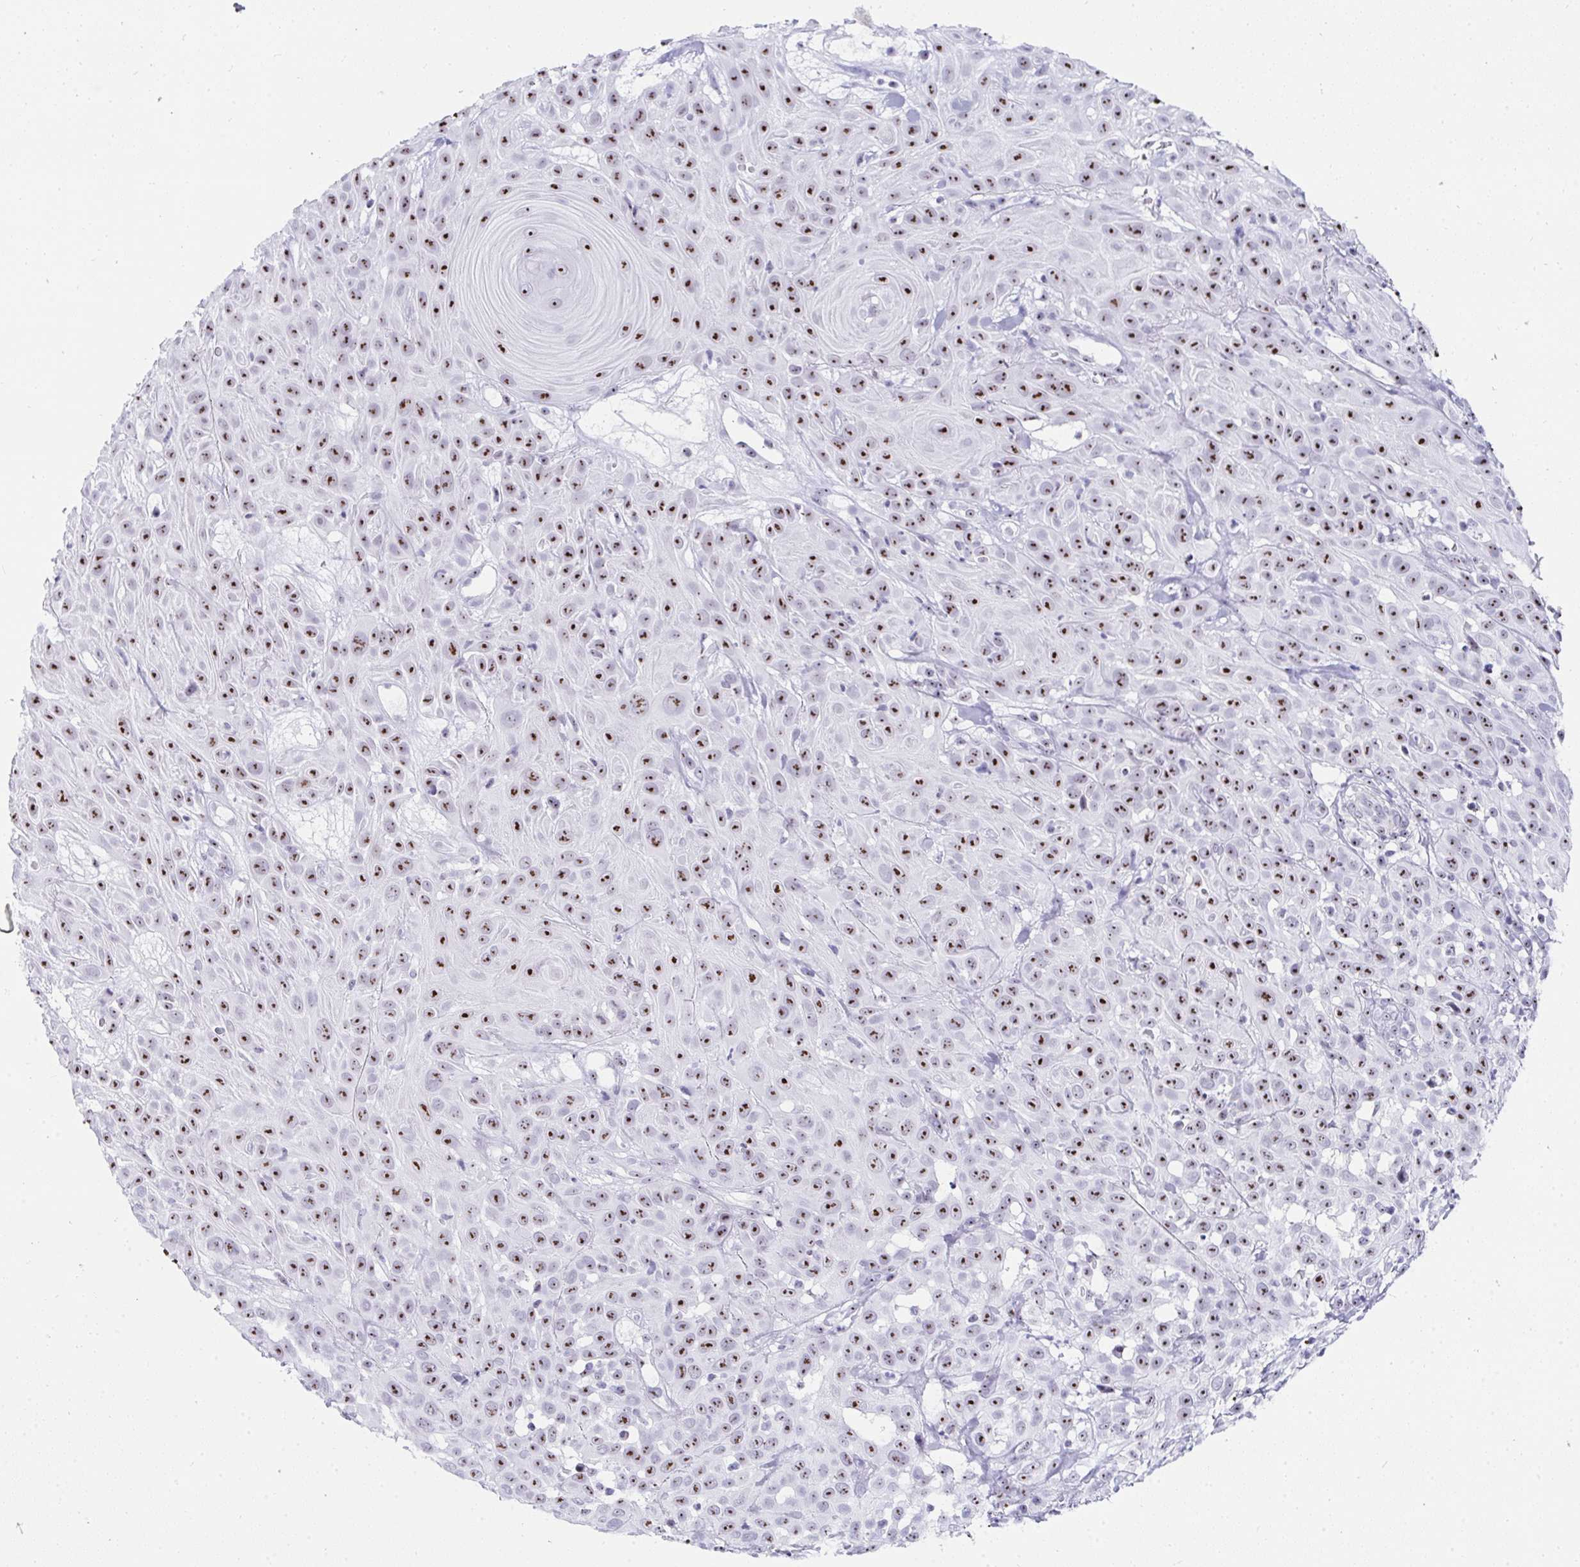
{"staining": {"intensity": "moderate", "quantity": ">75%", "location": "nuclear"}, "tissue": "skin cancer", "cell_type": "Tumor cells", "image_type": "cancer", "snomed": [{"axis": "morphology", "description": "Squamous cell carcinoma, NOS"}, {"axis": "topography", "description": "Skin"}], "caption": "A brown stain highlights moderate nuclear positivity of a protein in human skin cancer tumor cells.", "gene": "NOP10", "patient": {"sex": "male", "age": 82}}